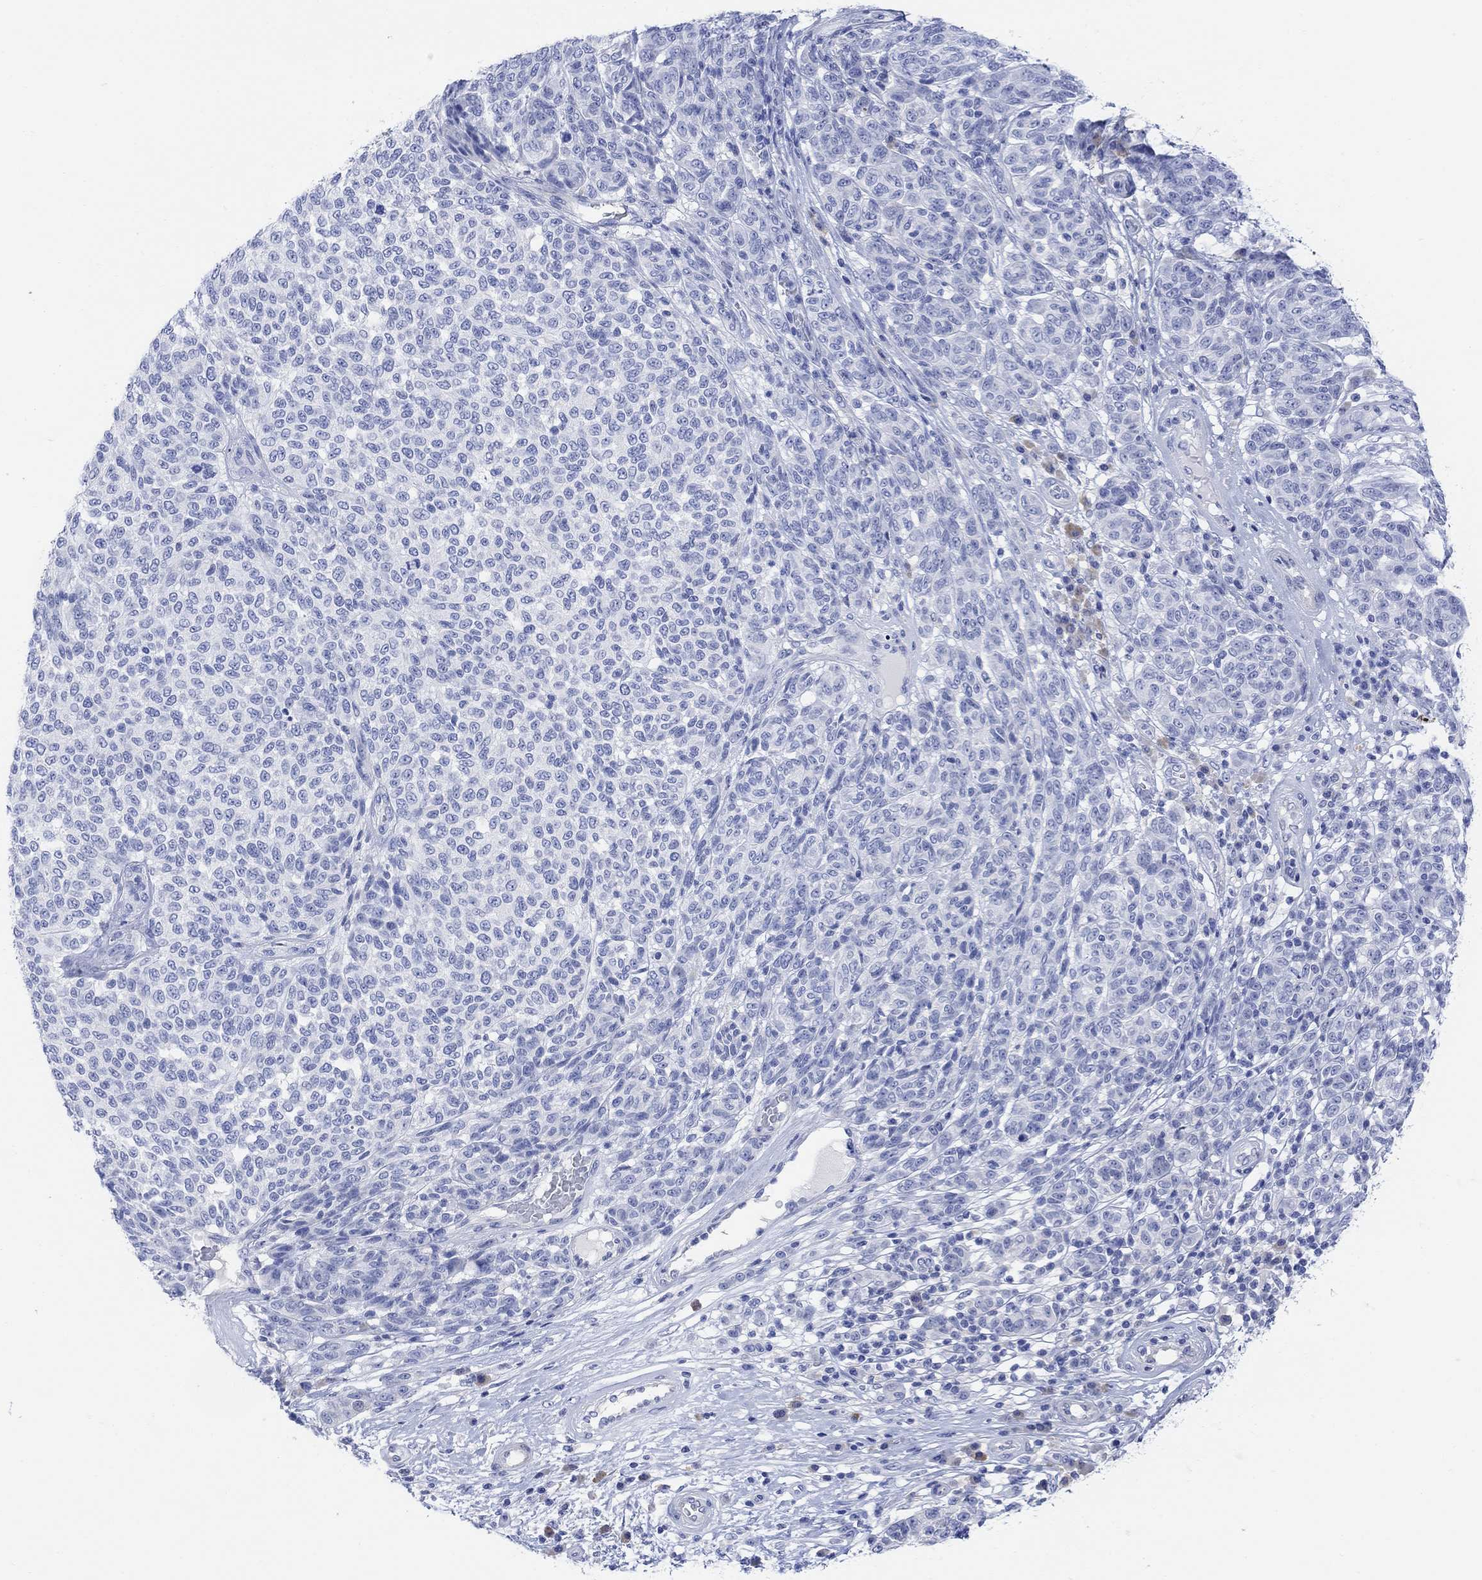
{"staining": {"intensity": "negative", "quantity": "none", "location": "none"}, "tissue": "melanoma", "cell_type": "Tumor cells", "image_type": "cancer", "snomed": [{"axis": "morphology", "description": "Malignant melanoma, NOS"}, {"axis": "topography", "description": "Skin"}], "caption": "A high-resolution histopathology image shows immunohistochemistry (IHC) staining of melanoma, which demonstrates no significant staining in tumor cells.", "gene": "GNG13", "patient": {"sex": "male", "age": 59}}